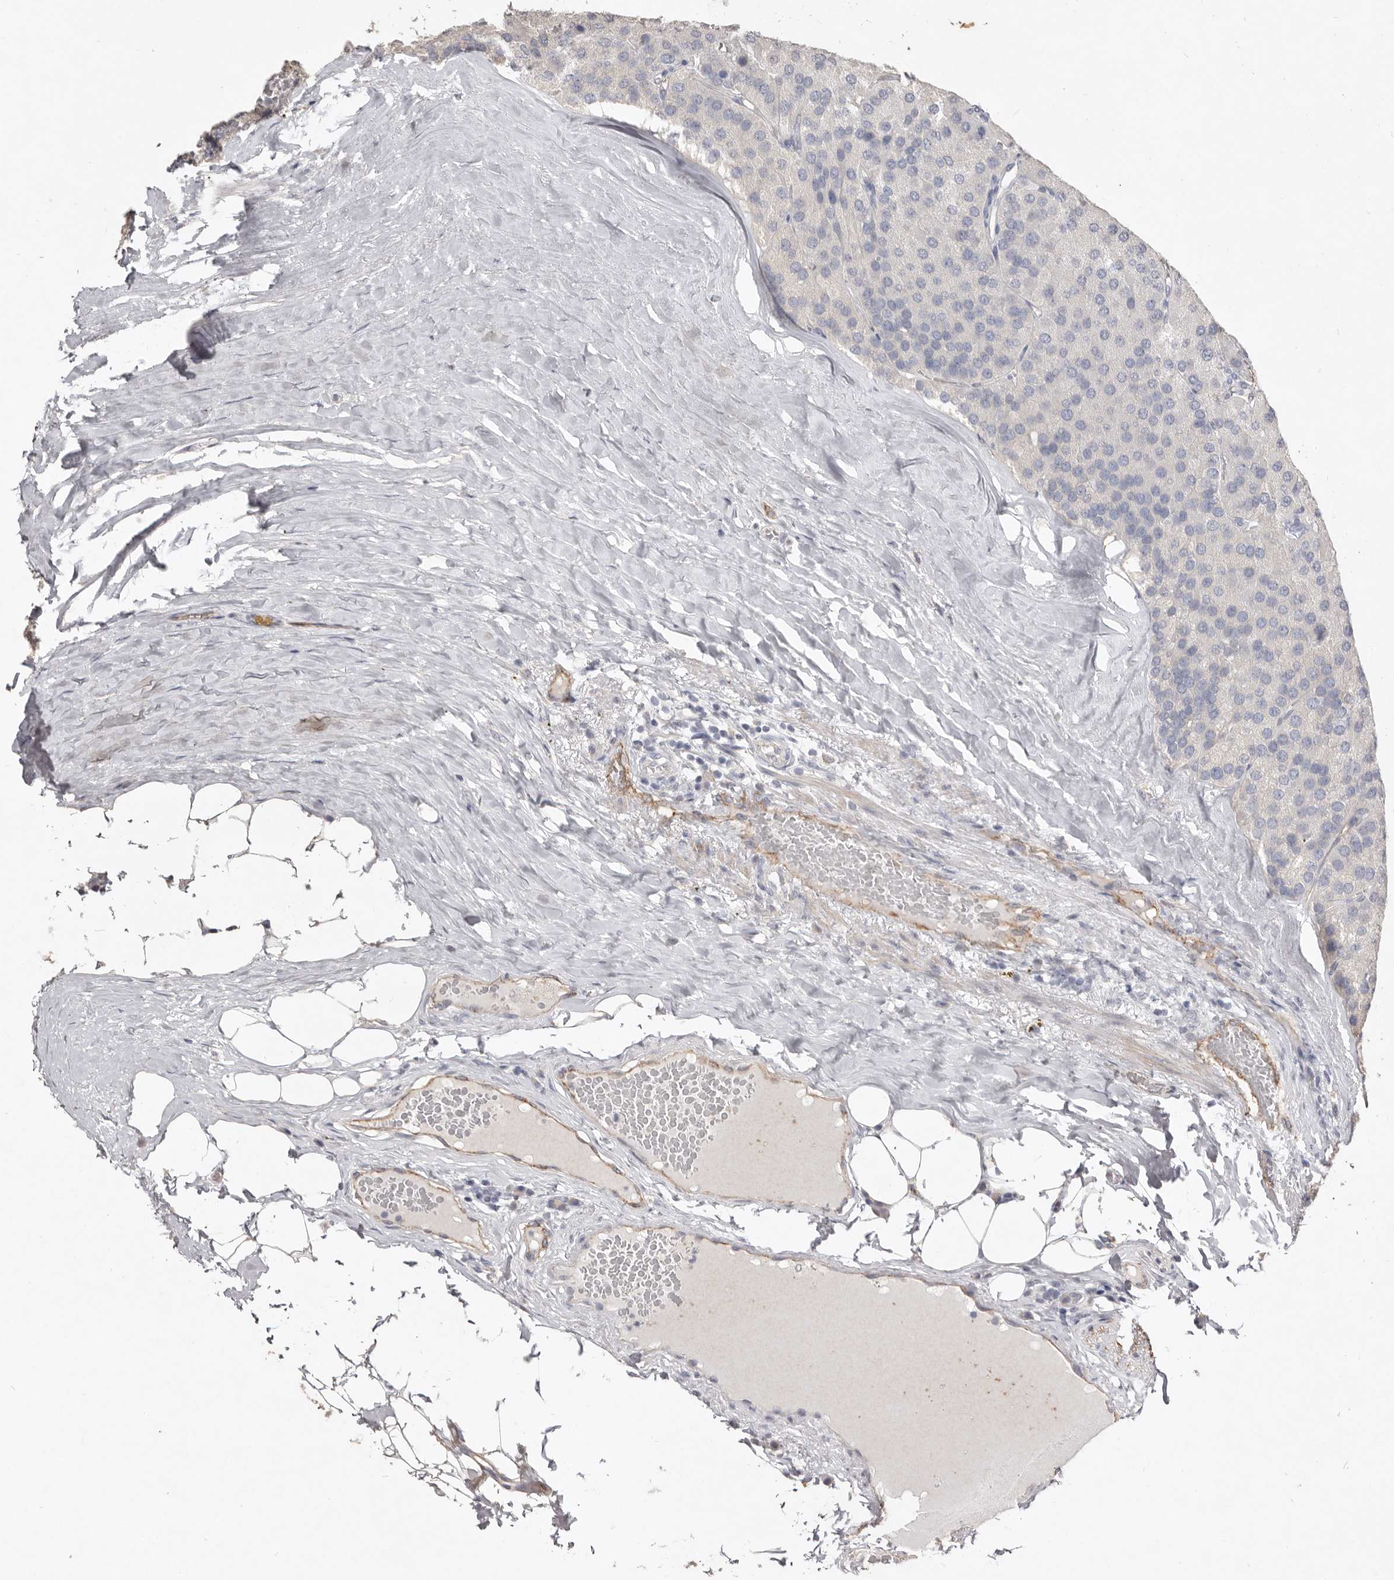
{"staining": {"intensity": "negative", "quantity": "none", "location": "none"}, "tissue": "parathyroid gland", "cell_type": "Glandular cells", "image_type": "normal", "snomed": [{"axis": "morphology", "description": "Normal tissue, NOS"}, {"axis": "morphology", "description": "Adenoma, NOS"}, {"axis": "topography", "description": "Parathyroid gland"}], "caption": "This micrograph is of benign parathyroid gland stained with IHC to label a protein in brown with the nuclei are counter-stained blue. There is no positivity in glandular cells.", "gene": "ZYG11B", "patient": {"sex": "female", "age": 86}}